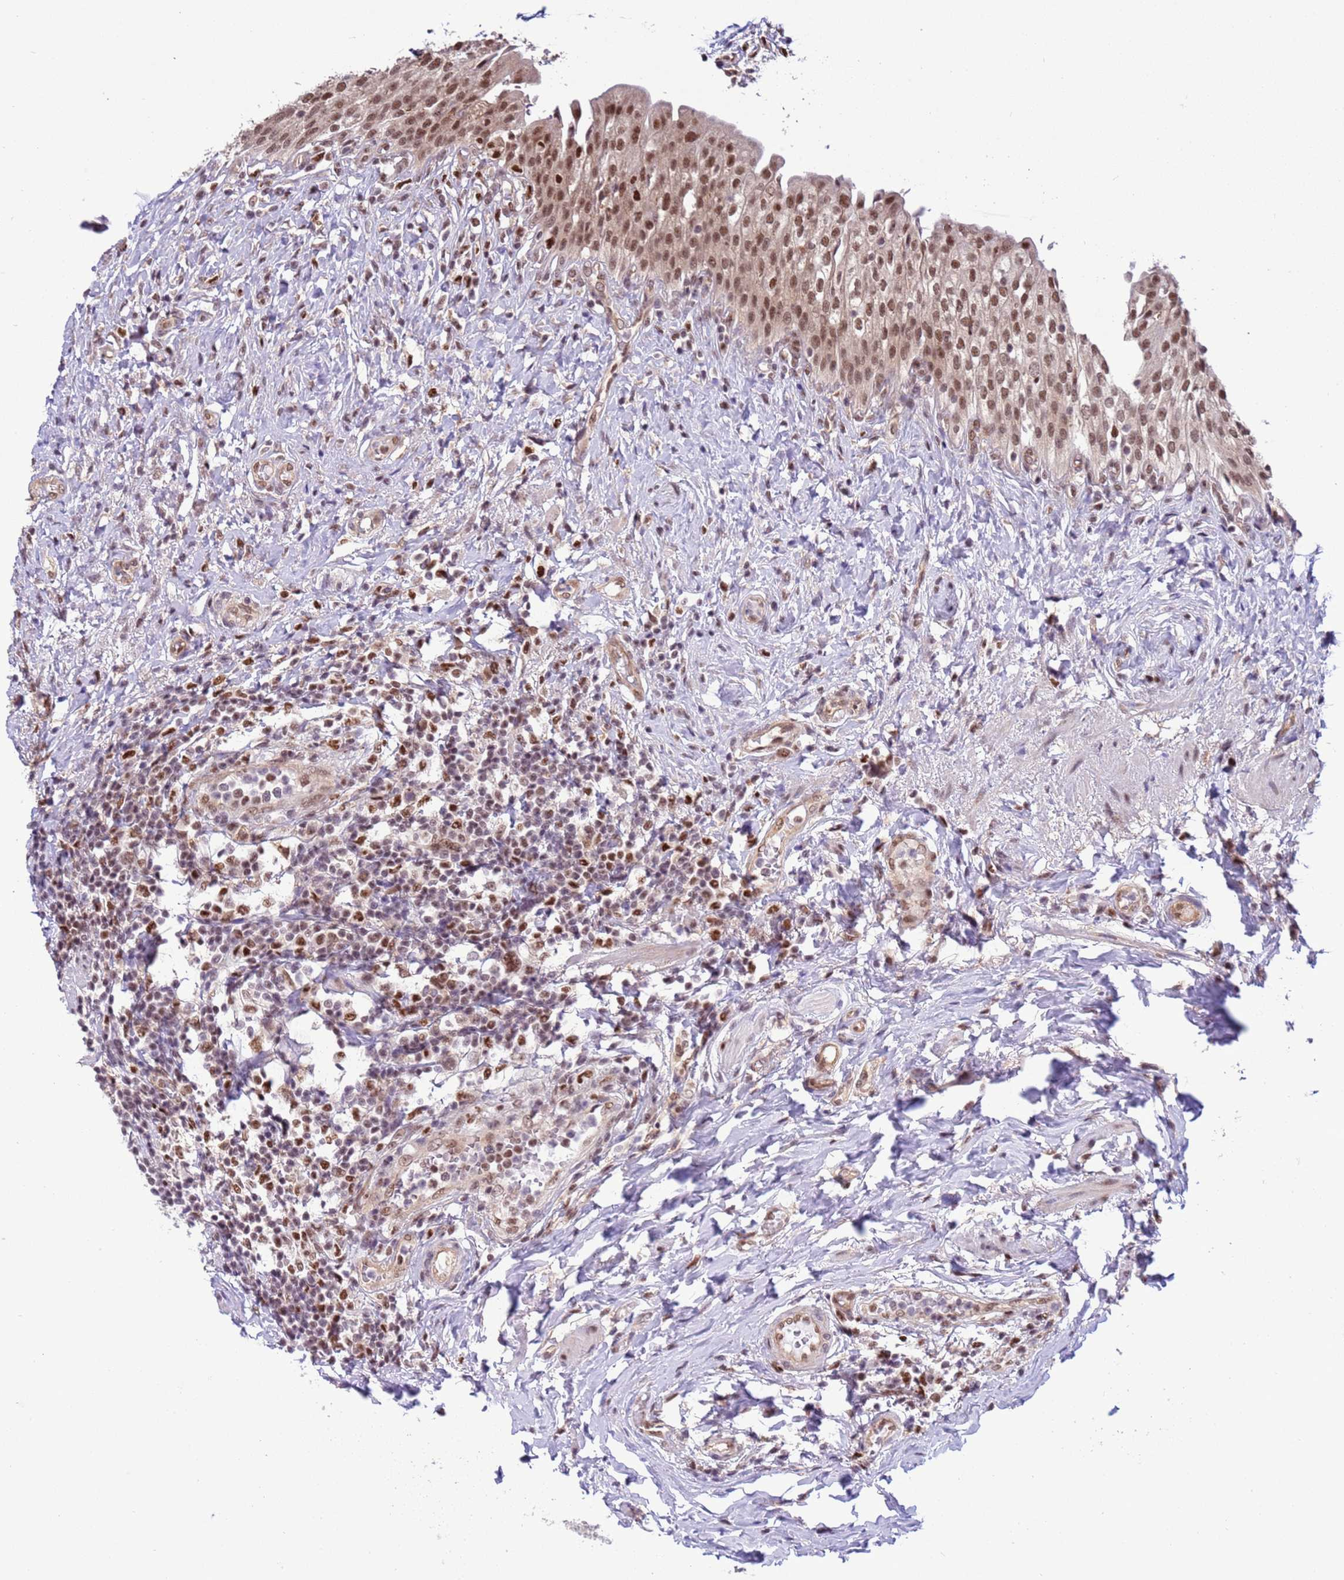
{"staining": {"intensity": "strong", "quantity": ">75%", "location": "nuclear"}, "tissue": "urinary bladder", "cell_type": "Urothelial cells", "image_type": "normal", "snomed": [{"axis": "morphology", "description": "Normal tissue, NOS"}, {"axis": "morphology", "description": "Inflammation, NOS"}, {"axis": "topography", "description": "Urinary bladder"}], "caption": "The image displays immunohistochemical staining of normal urinary bladder. There is strong nuclear expression is identified in approximately >75% of urothelial cells.", "gene": "PRPF6", "patient": {"sex": "male", "age": 64}}